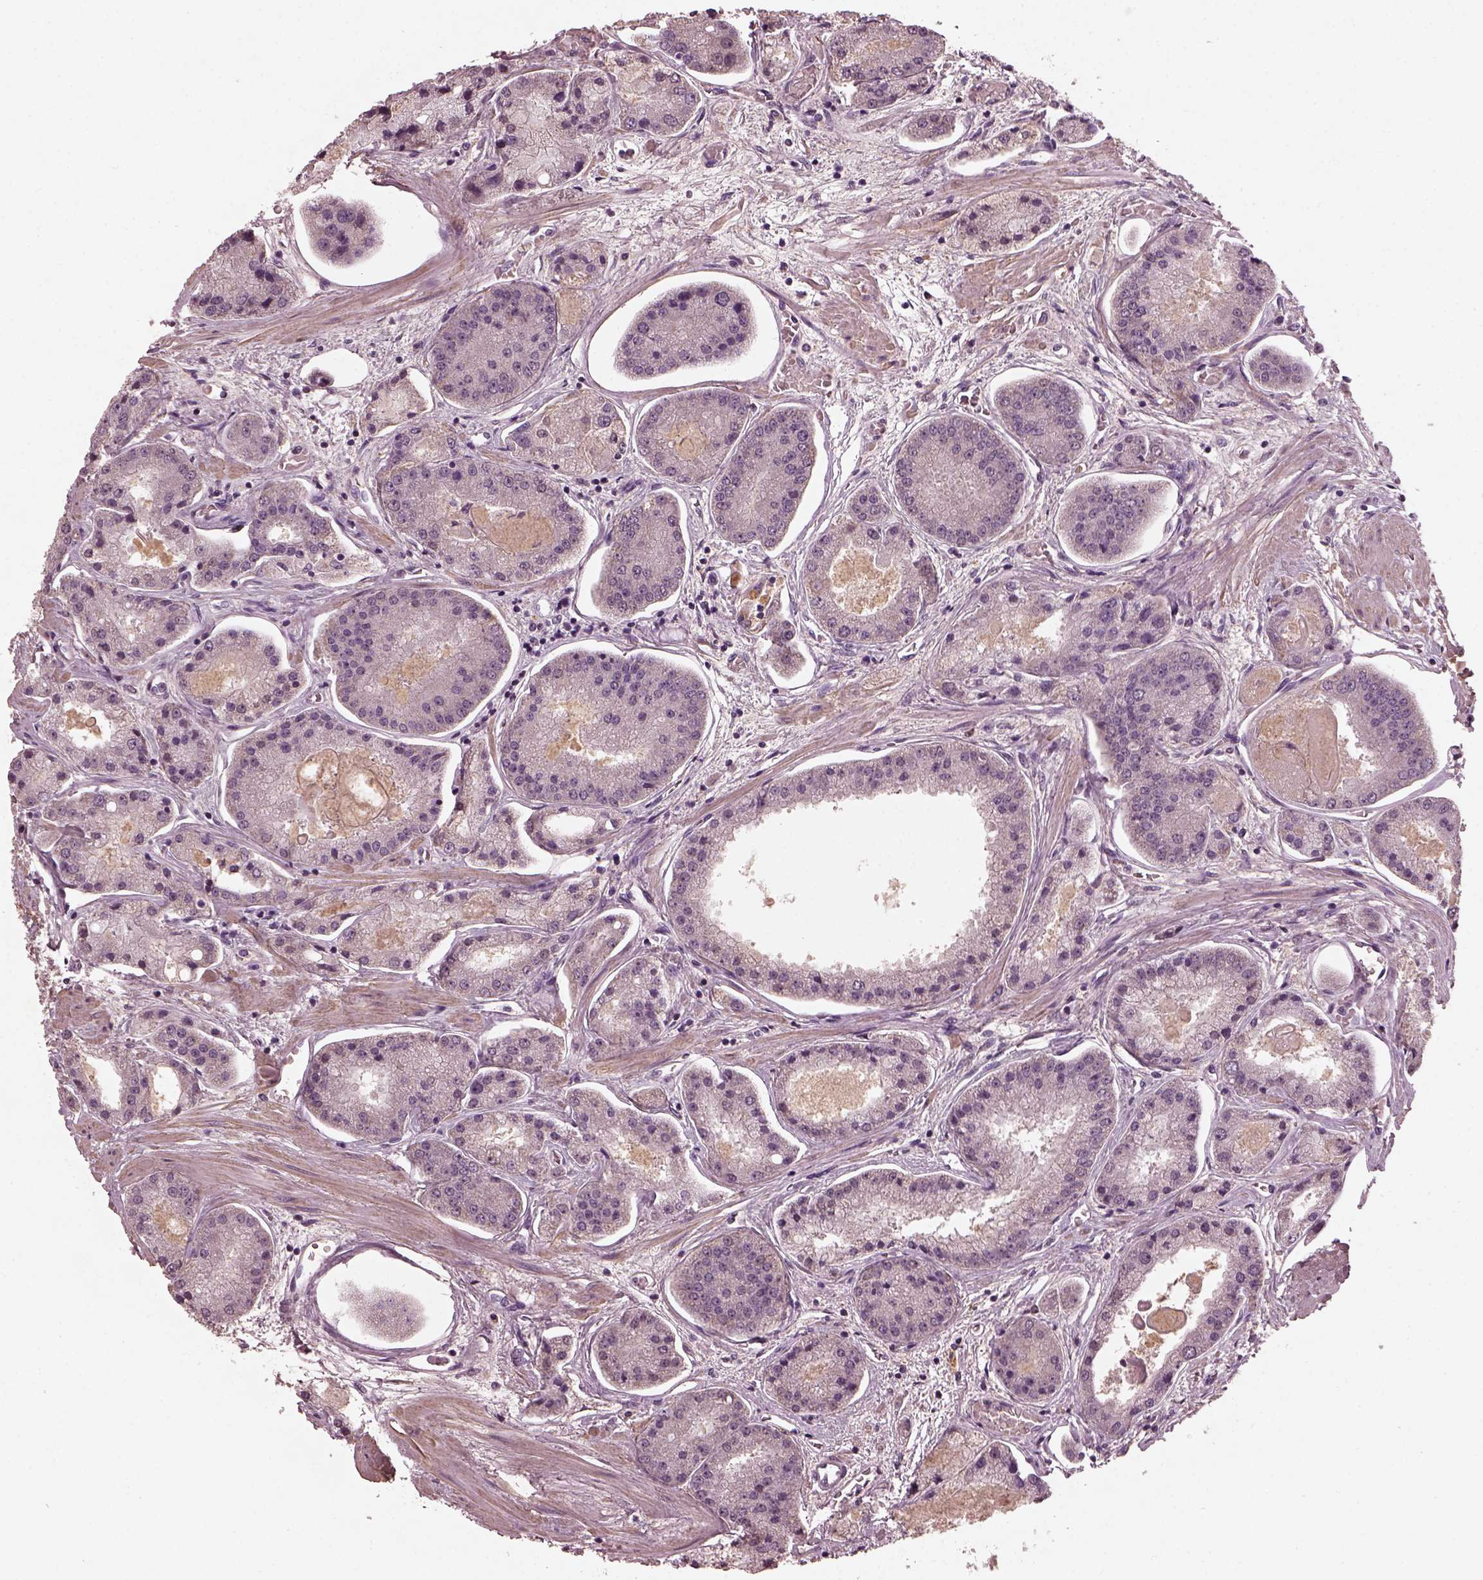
{"staining": {"intensity": "negative", "quantity": "none", "location": "none"}, "tissue": "prostate cancer", "cell_type": "Tumor cells", "image_type": "cancer", "snomed": [{"axis": "morphology", "description": "Adenocarcinoma, High grade"}, {"axis": "topography", "description": "Prostate"}], "caption": "A micrograph of prostate cancer stained for a protein reveals no brown staining in tumor cells. The staining was performed using DAB to visualize the protein expression in brown, while the nuclei were stained in blue with hematoxylin (Magnification: 20x).", "gene": "FRRS1L", "patient": {"sex": "male", "age": 67}}